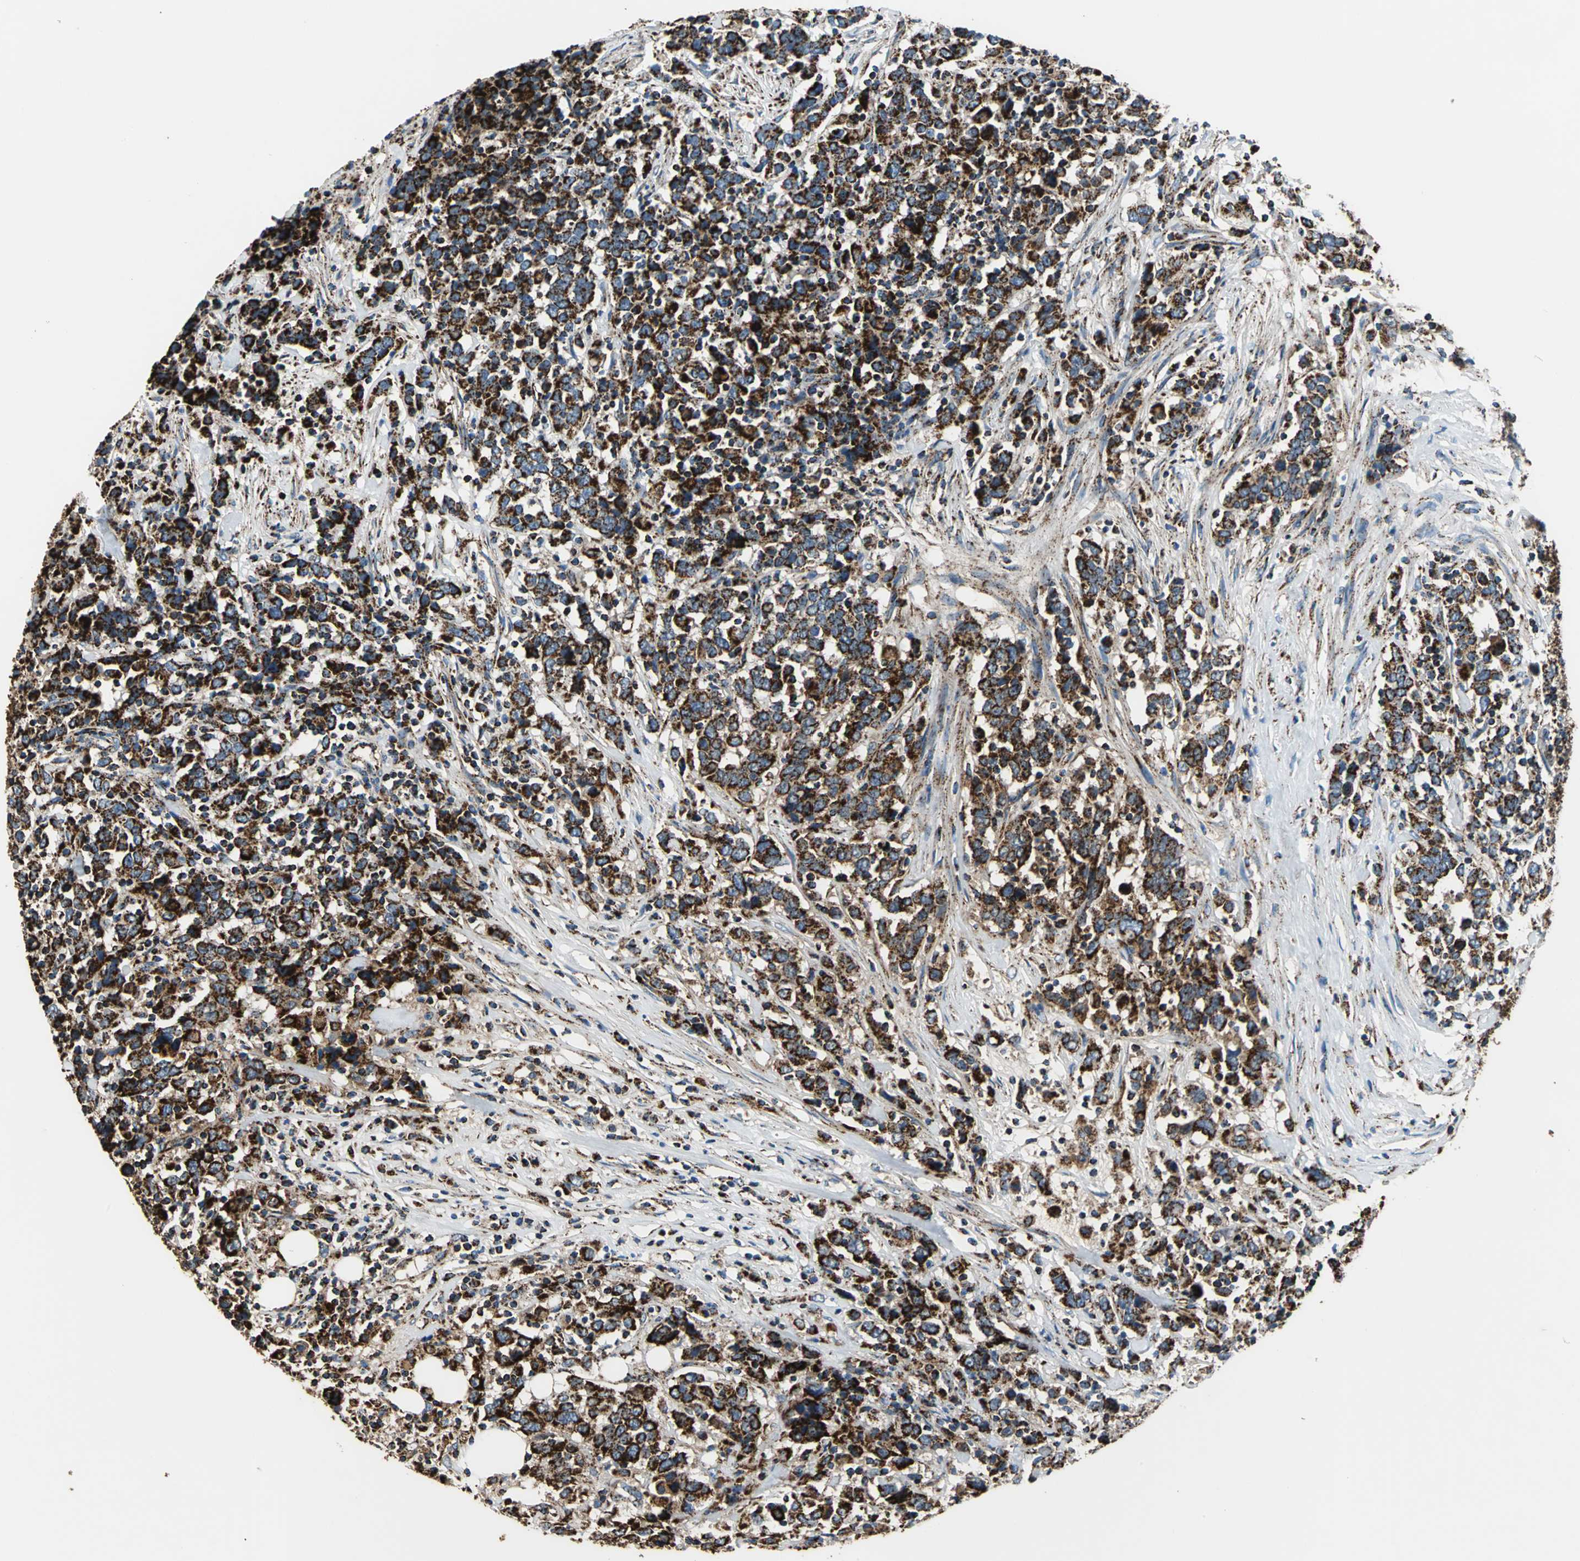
{"staining": {"intensity": "strong", "quantity": ">75%", "location": "cytoplasmic/membranous"}, "tissue": "urothelial cancer", "cell_type": "Tumor cells", "image_type": "cancer", "snomed": [{"axis": "morphology", "description": "Urothelial carcinoma, High grade"}, {"axis": "topography", "description": "Urinary bladder"}], "caption": "DAB (3,3'-diaminobenzidine) immunohistochemical staining of human urothelial cancer reveals strong cytoplasmic/membranous protein staining in about >75% of tumor cells.", "gene": "ECH1", "patient": {"sex": "male", "age": 61}}